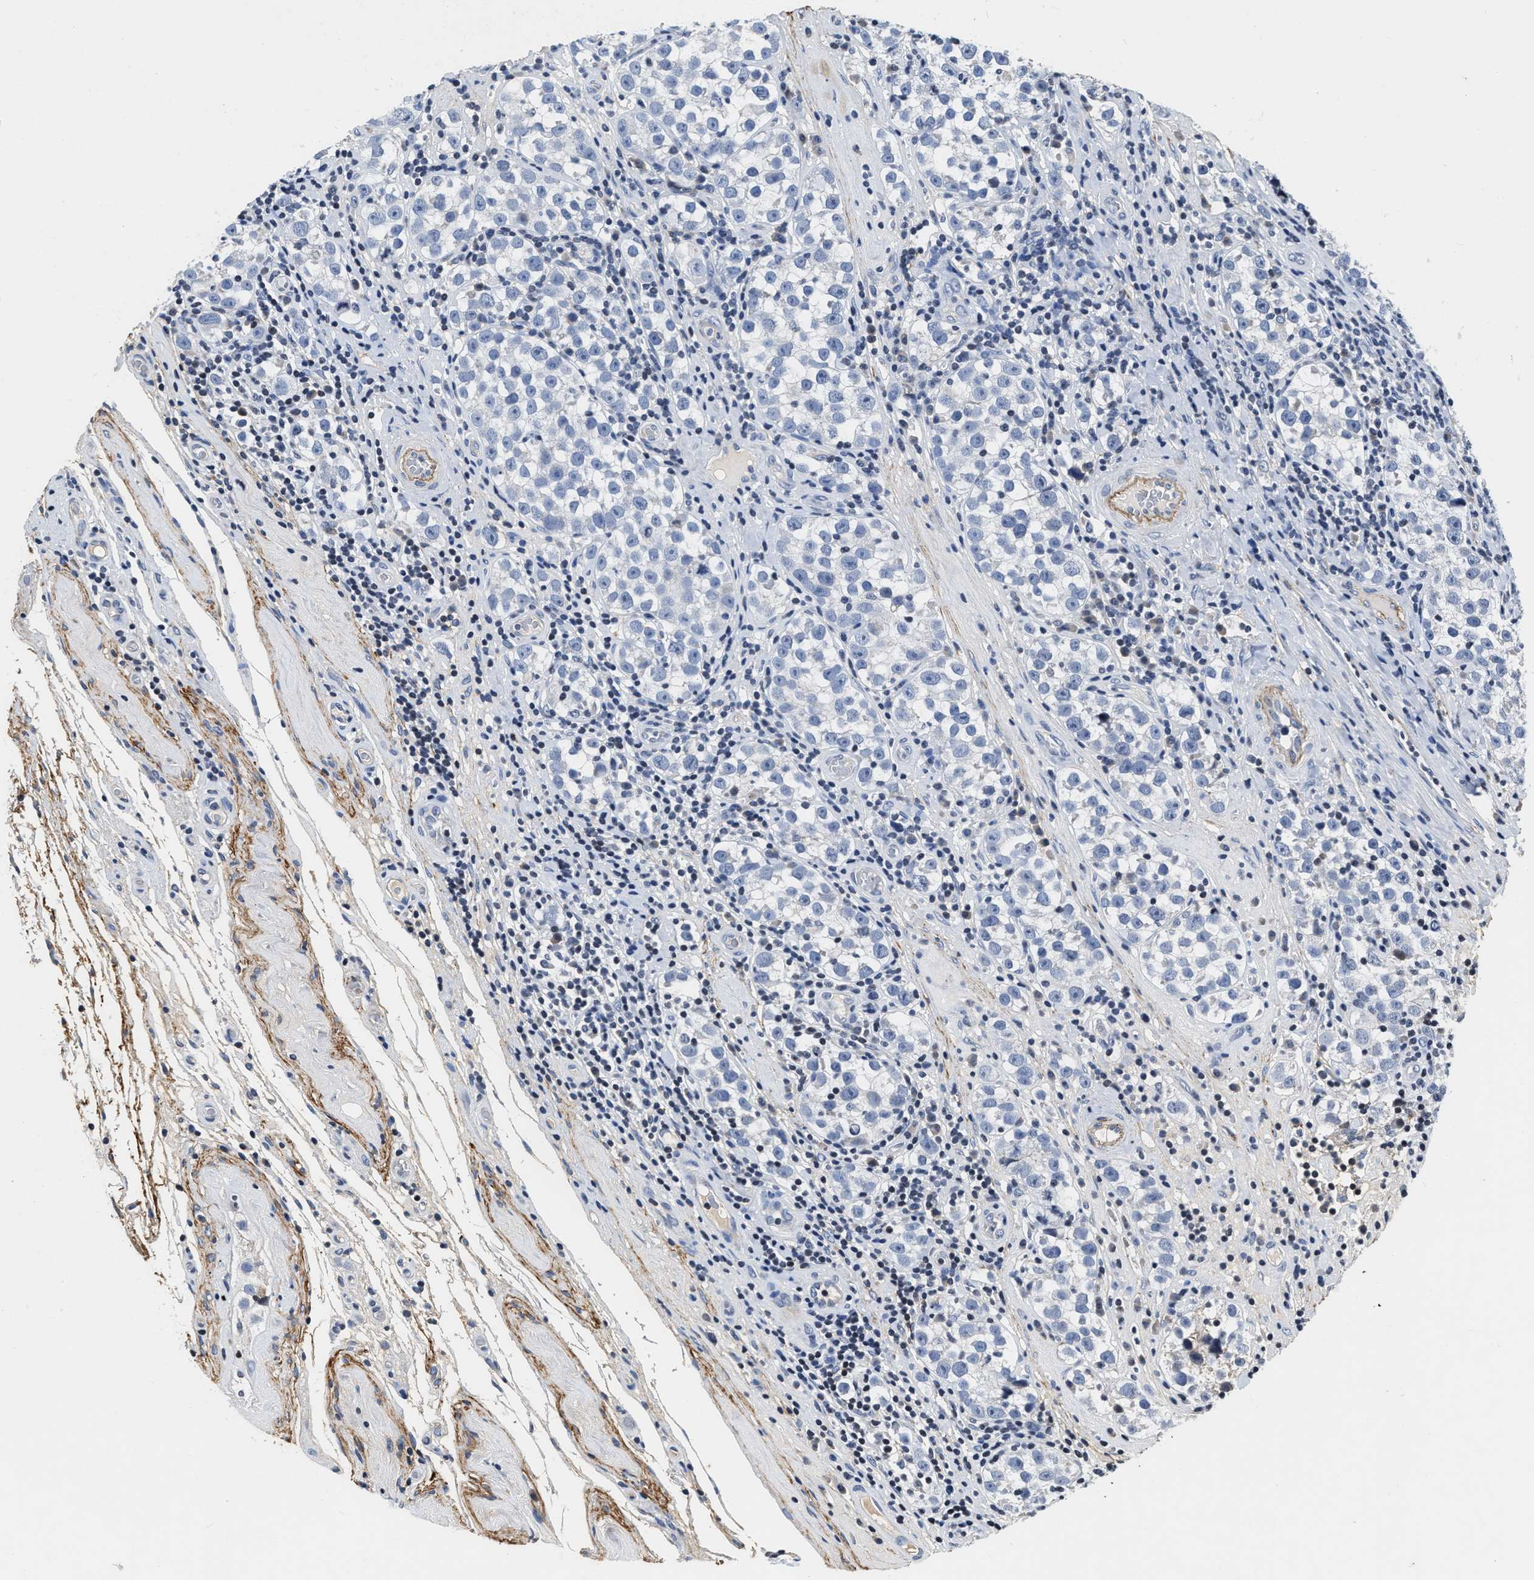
{"staining": {"intensity": "negative", "quantity": "none", "location": "none"}, "tissue": "testis cancer", "cell_type": "Tumor cells", "image_type": "cancer", "snomed": [{"axis": "morphology", "description": "Normal tissue, NOS"}, {"axis": "morphology", "description": "Seminoma, NOS"}, {"axis": "topography", "description": "Testis"}], "caption": "High power microscopy image of an IHC photomicrograph of testis cancer, revealing no significant staining in tumor cells. Nuclei are stained in blue.", "gene": "FBLN2", "patient": {"sex": "male", "age": 43}}